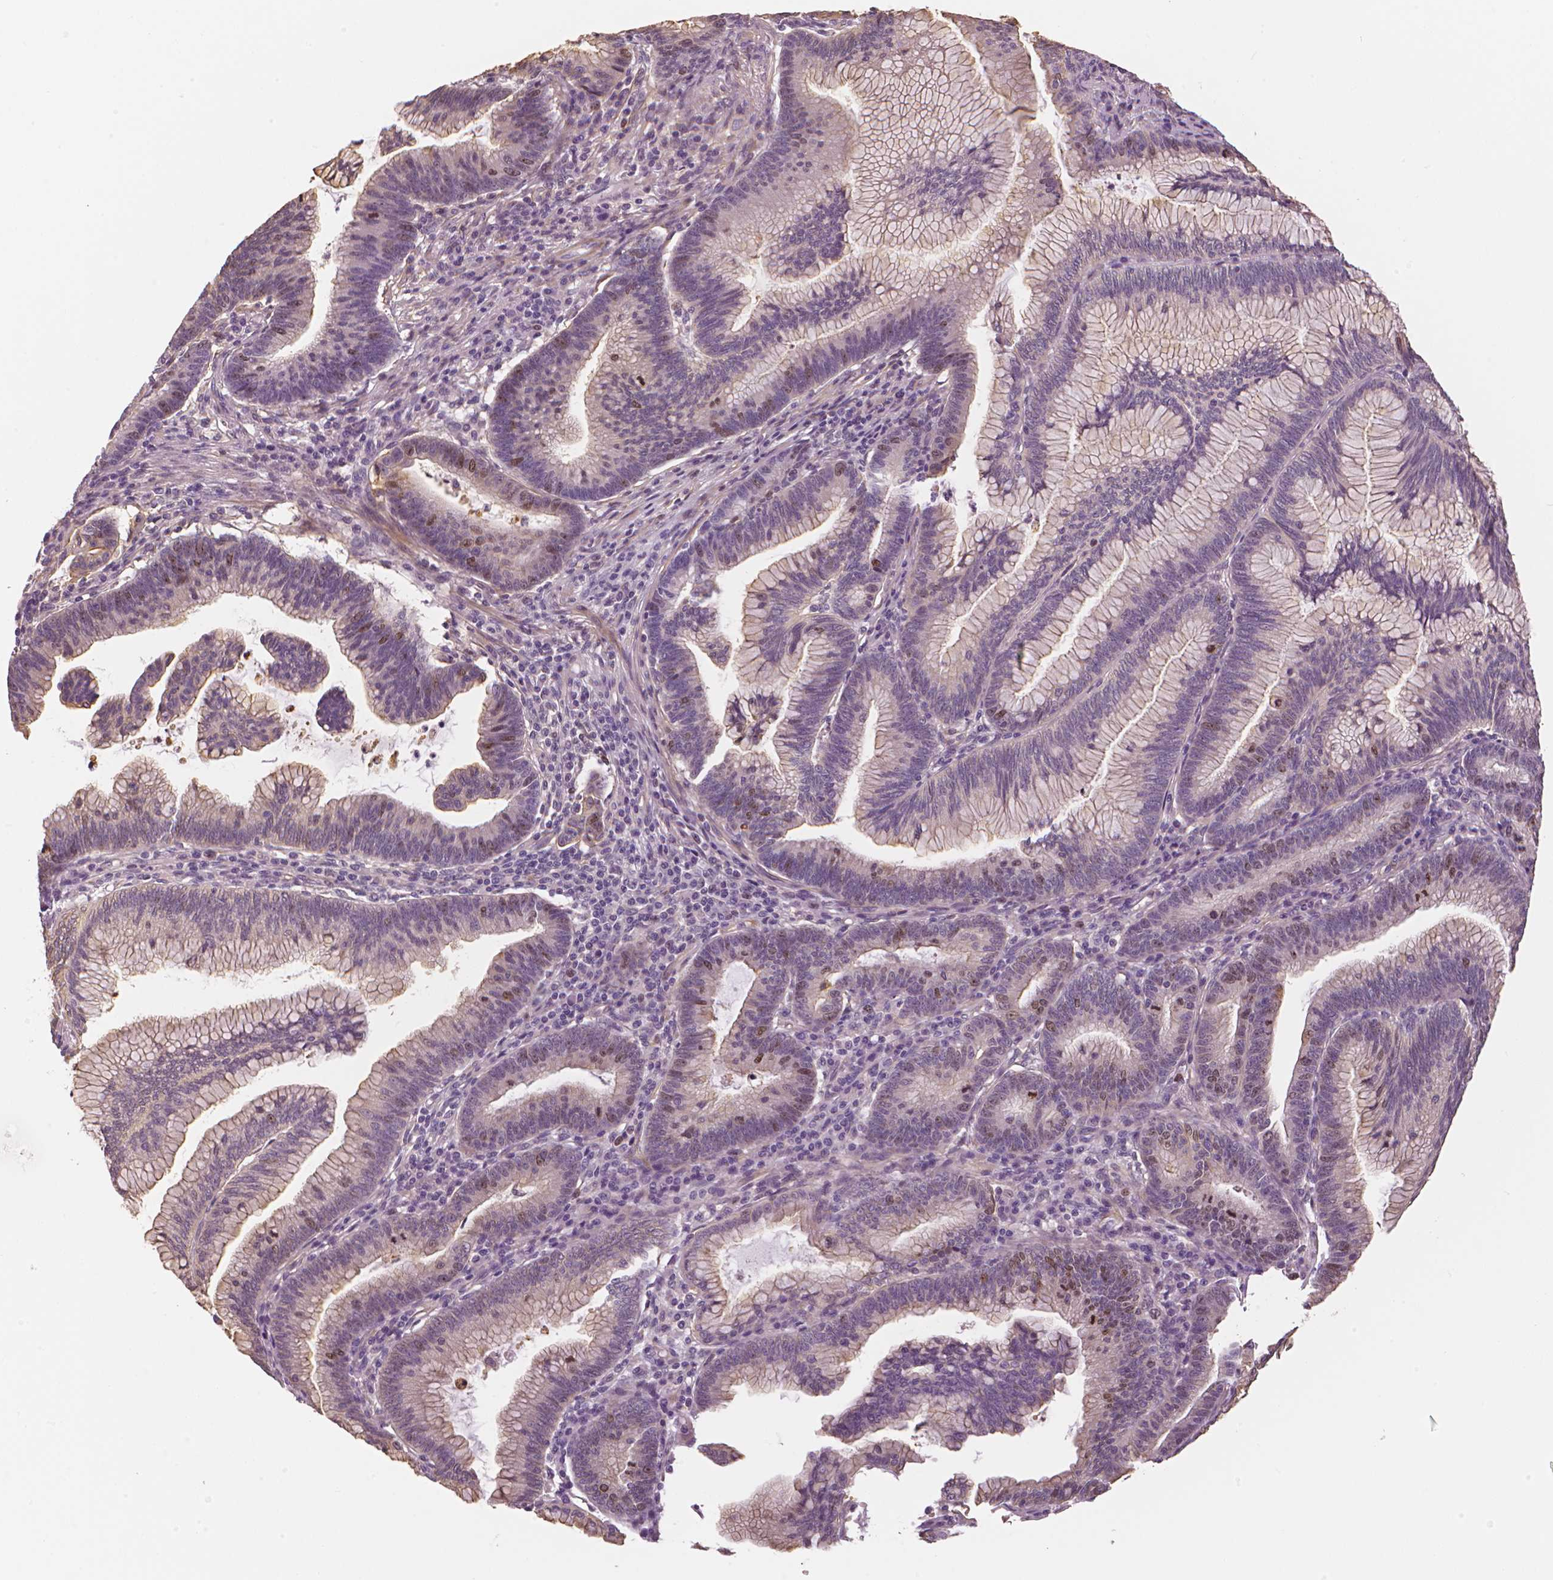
{"staining": {"intensity": "moderate", "quantity": "<25%", "location": "nuclear"}, "tissue": "colorectal cancer", "cell_type": "Tumor cells", "image_type": "cancer", "snomed": [{"axis": "morphology", "description": "Adenocarcinoma, NOS"}, {"axis": "topography", "description": "Colon"}], "caption": "Human colorectal cancer (adenocarcinoma) stained with a brown dye shows moderate nuclear positive staining in about <25% of tumor cells.", "gene": "MKI67", "patient": {"sex": "female", "age": 78}}